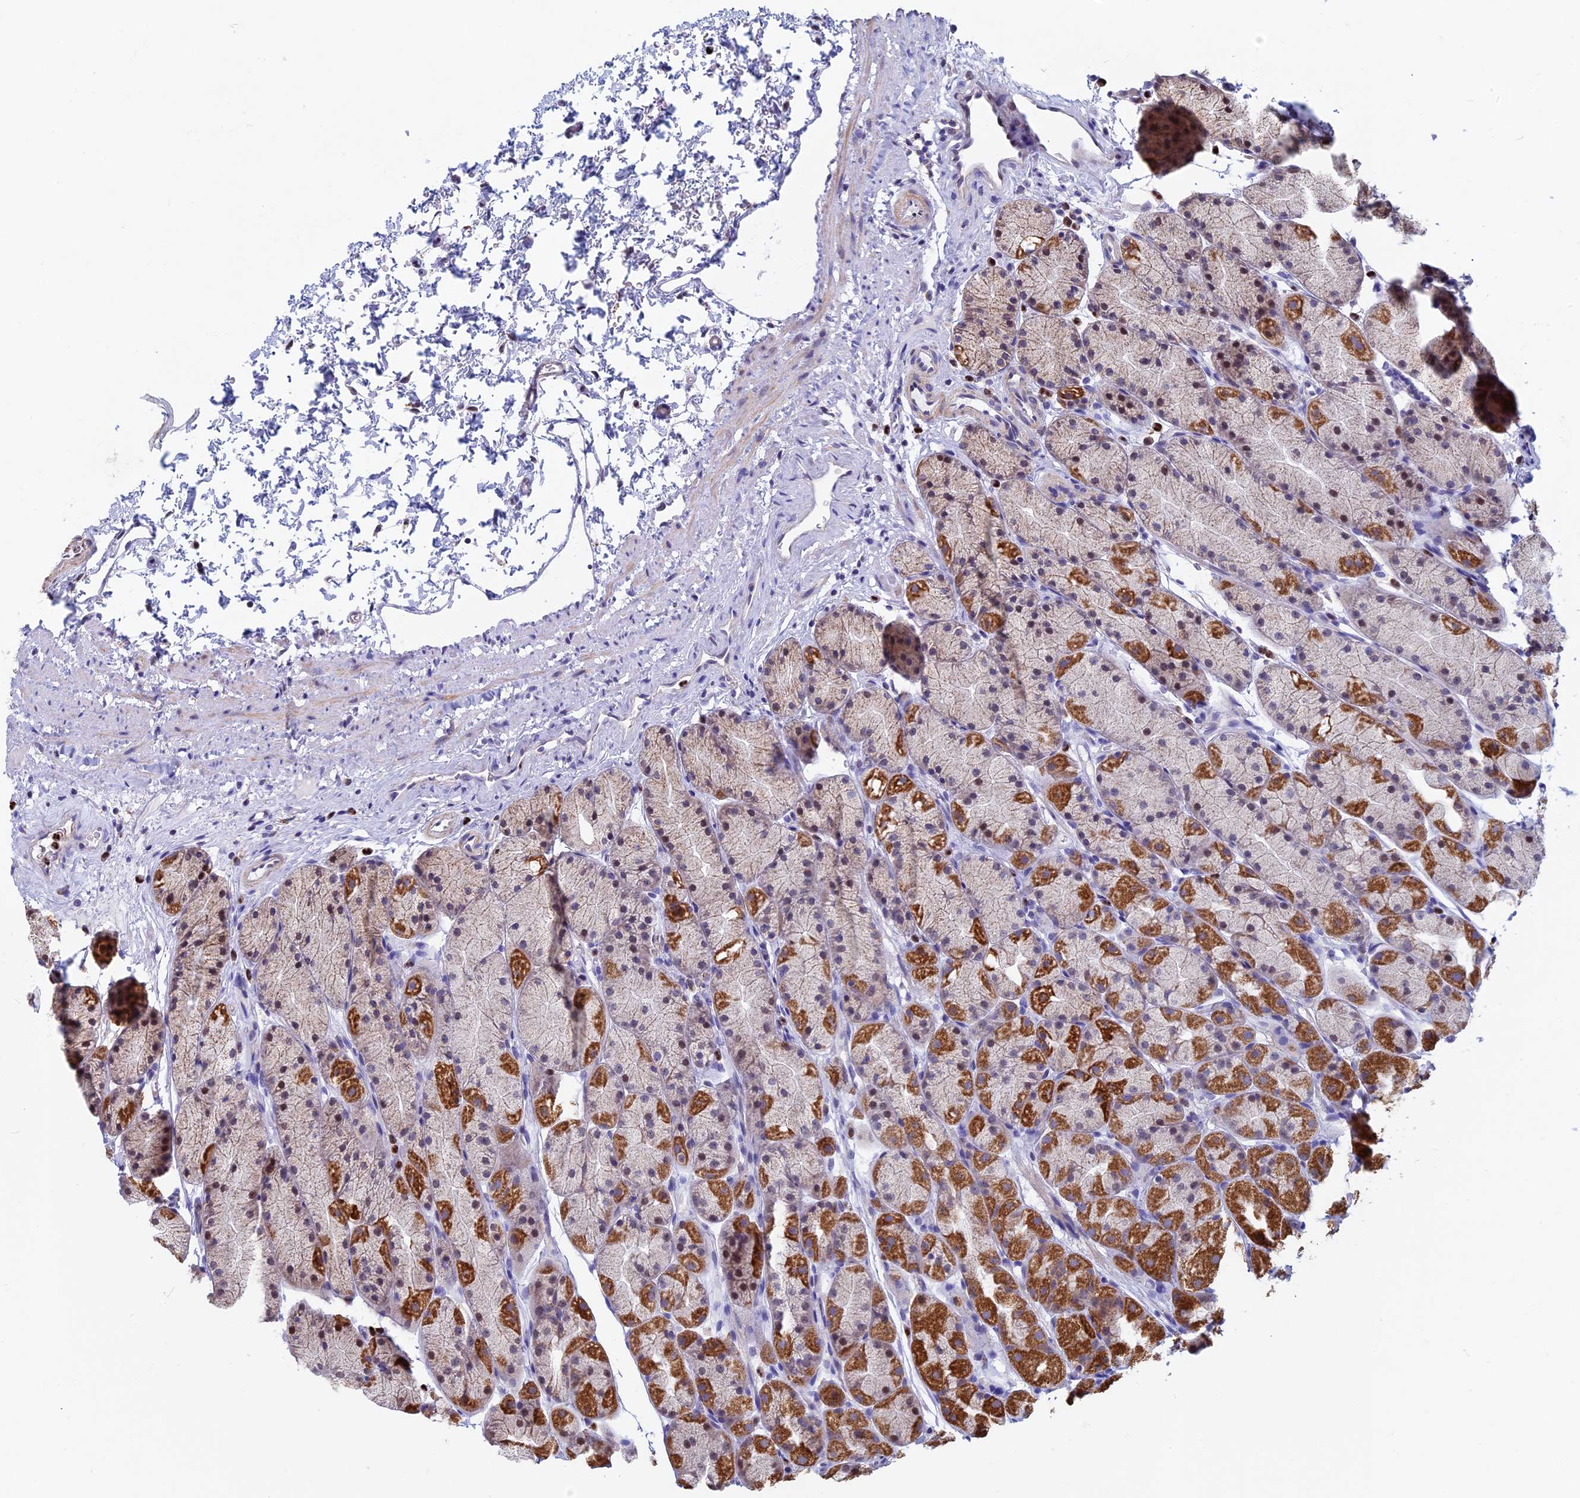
{"staining": {"intensity": "strong", "quantity": "25%-75%", "location": "cytoplasmic/membranous"}, "tissue": "stomach", "cell_type": "Glandular cells", "image_type": "normal", "snomed": [{"axis": "morphology", "description": "Normal tissue, NOS"}, {"axis": "topography", "description": "Stomach, upper"}, {"axis": "topography", "description": "Stomach"}], "caption": "This photomicrograph displays benign stomach stained with immunohistochemistry to label a protein in brown. The cytoplasmic/membranous of glandular cells show strong positivity for the protein. Nuclei are counter-stained blue.", "gene": "ACSS1", "patient": {"sex": "male", "age": 47}}